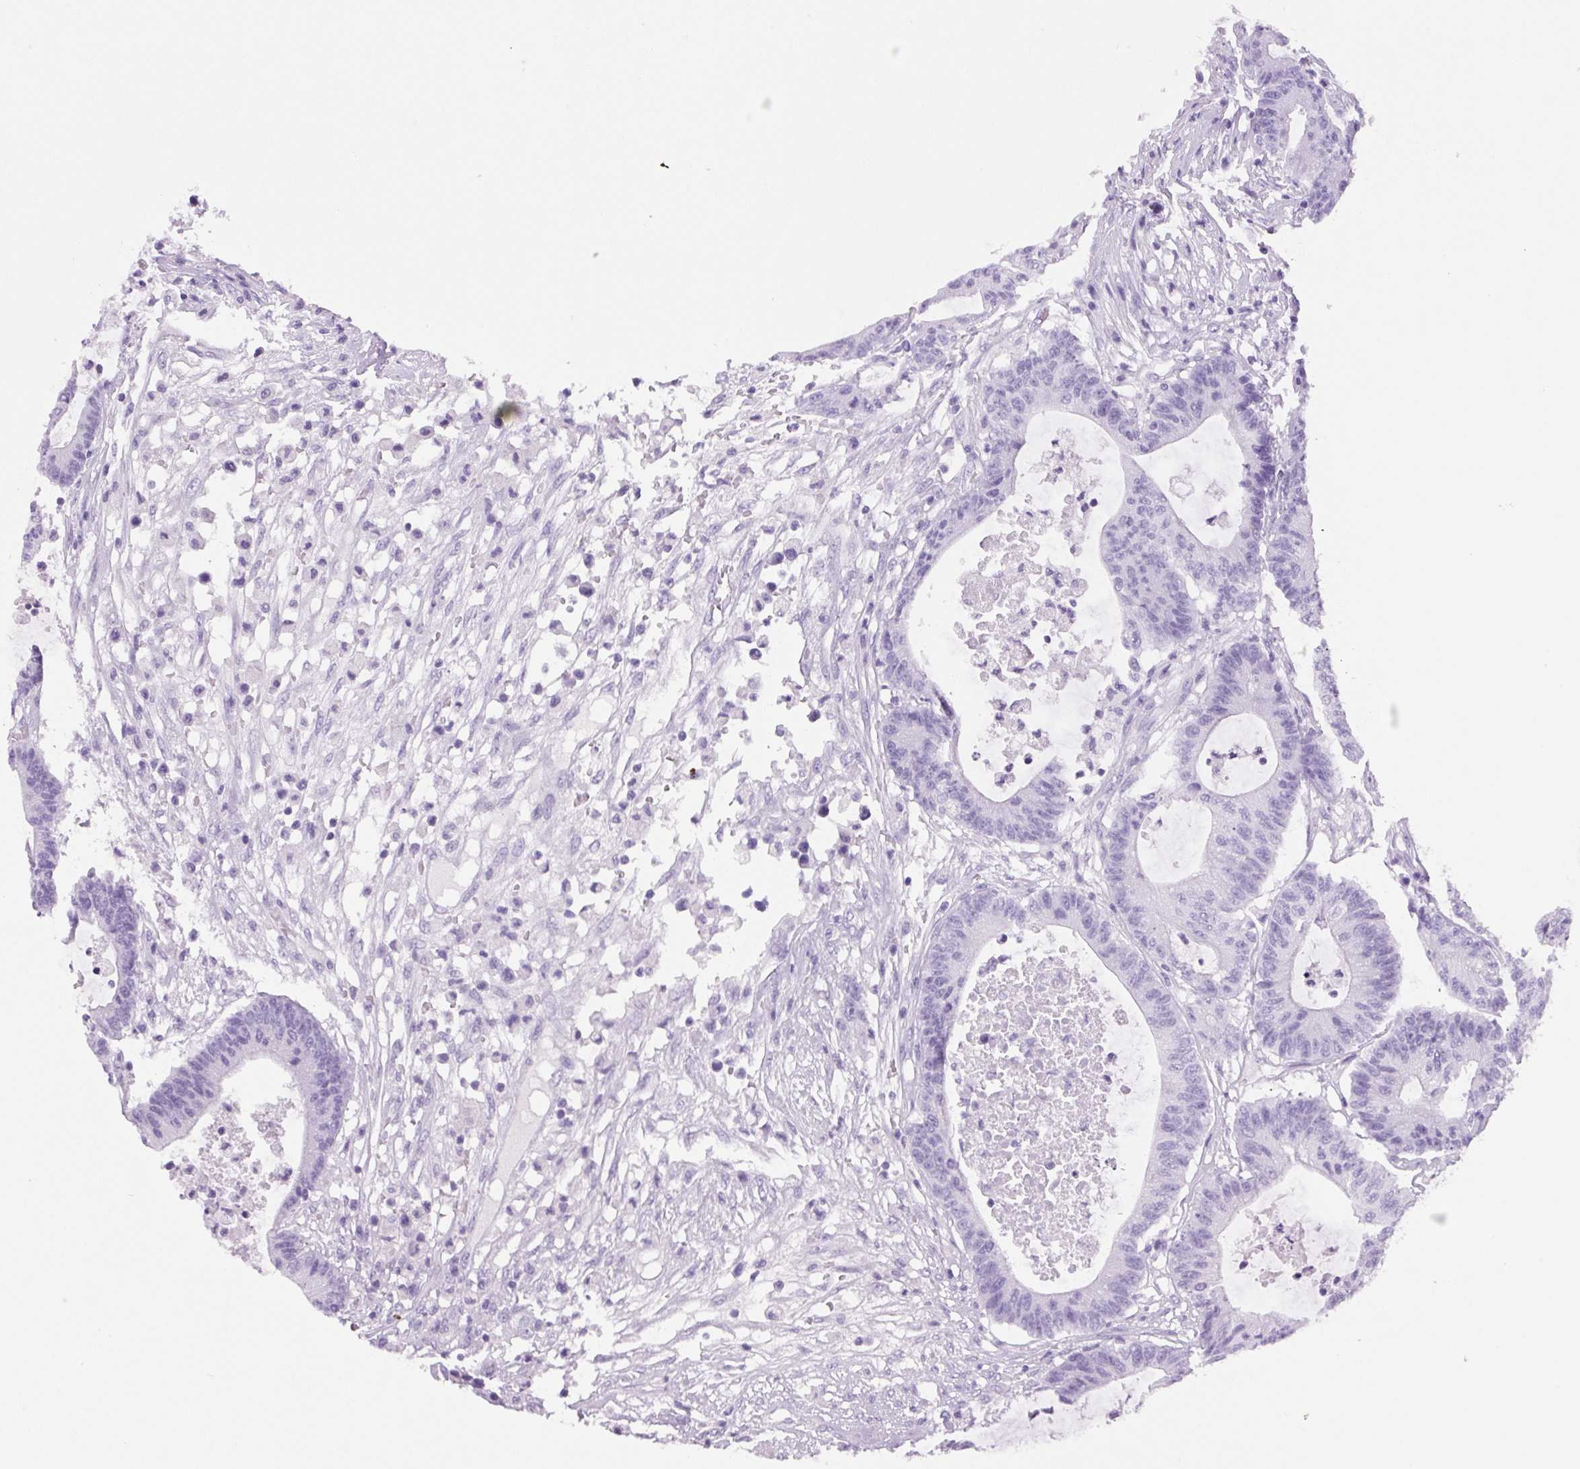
{"staining": {"intensity": "negative", "quantity": "none", "location": "none"}, "tissue": "colorectal cancer", "cell_type": "Tumor cells", "image_type": "cancer", "snomed": [{"axis": "morphology", "description": "Adenocarcinoma, NOS"}, {"axis": "topography", "description": "Colon"}], "caption": "Tumor cells show no significant staining in adenocarcinoma (colorectal).", "gene": "PRRT1", "patient": {"sex": "female", "age": 84}}